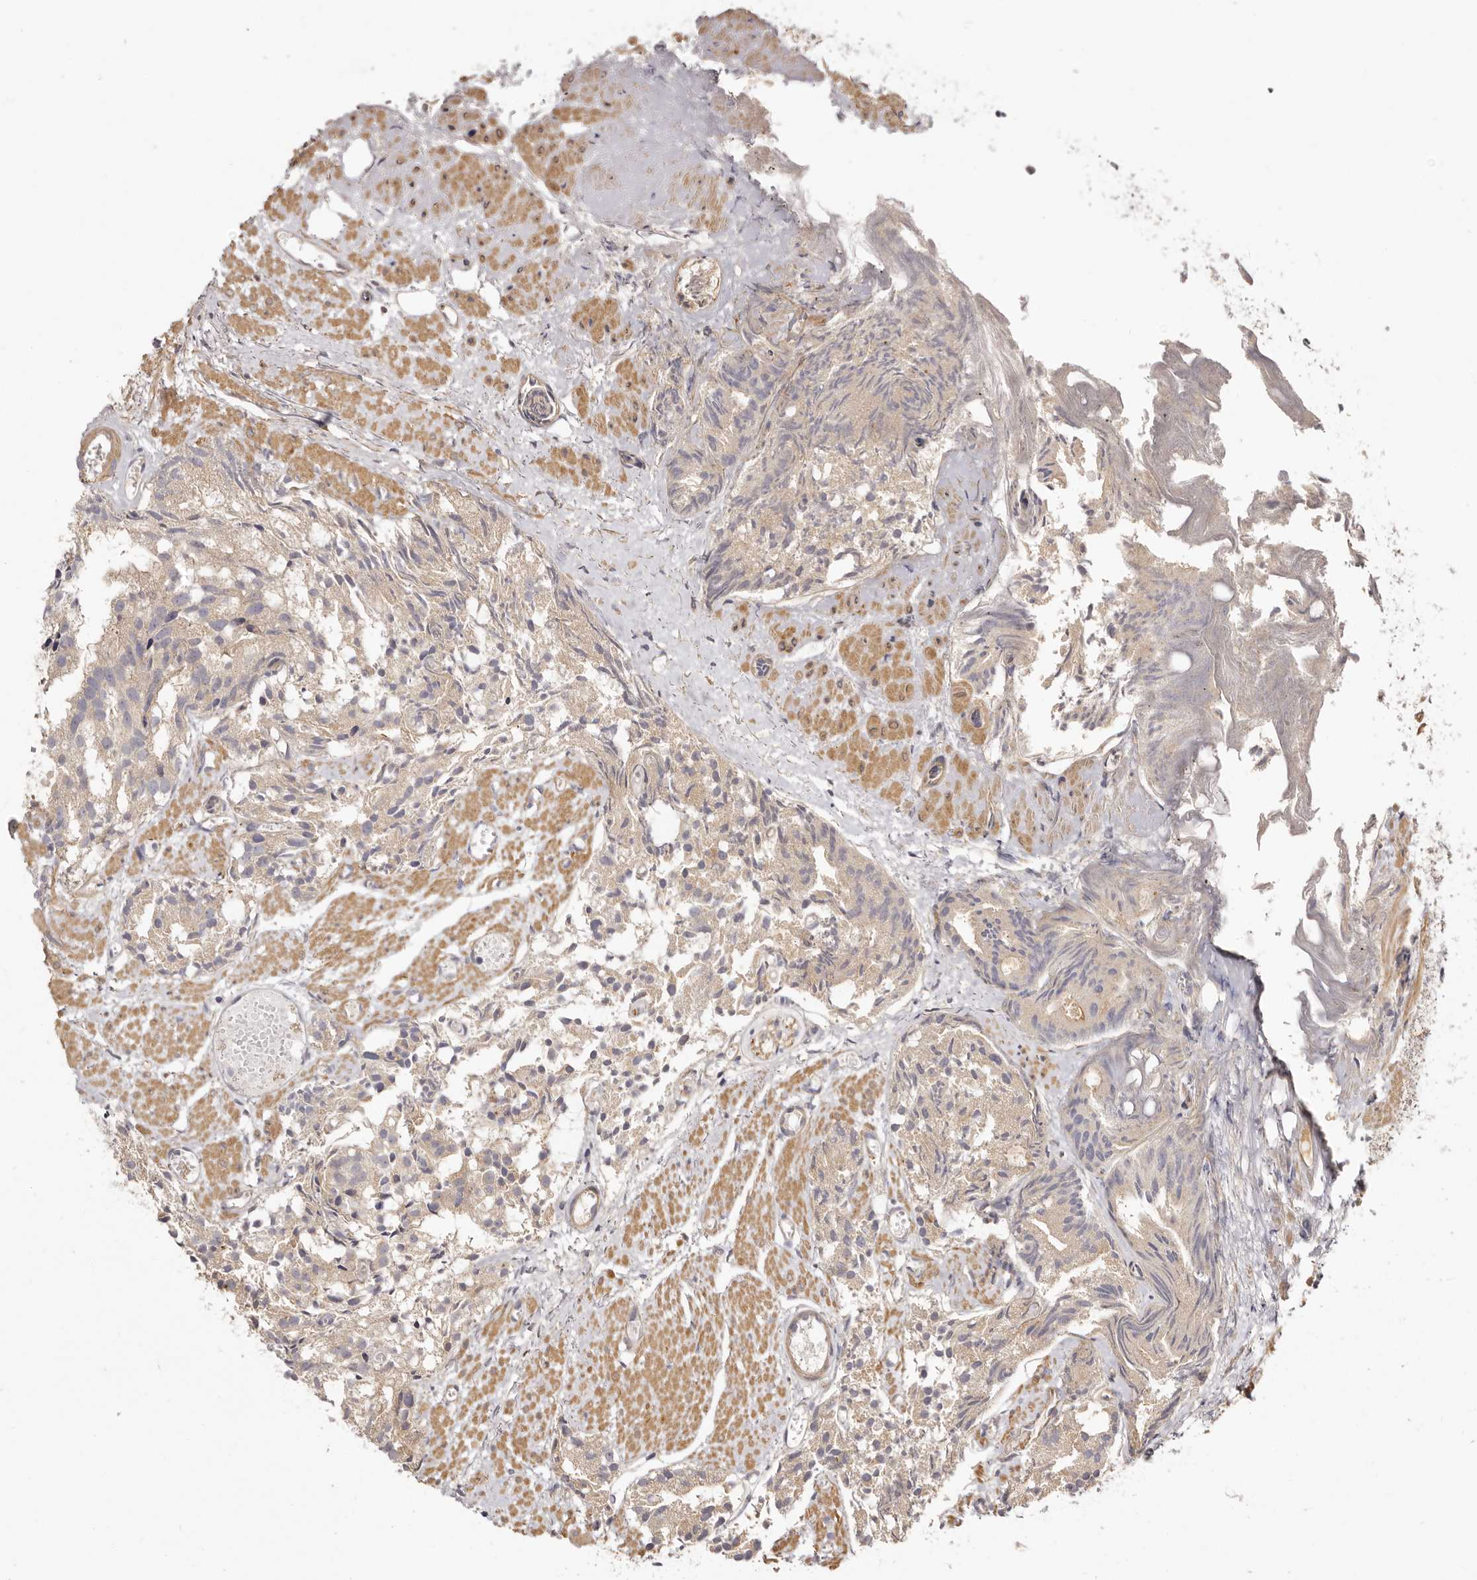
{"staining": {"intensity": "weak", "quantity": ">75%", "location": "cytoplasmic/membranous"}, "tissue": "prostate cancer", "cell_type": "Tumor cells", "image_type": "cancer", "snomed": [{"axis": "morphology", "description": "Adenocarcinoma, Low grade"}, {"axis": "topography", "description": "Prostate"}], "caption": "A low amount of weak cytoplasmic/membranous expression is seen in about >75% of tumor cells in prostate cancer tissue. The protein is shown in brown color, while the nuclei are stained blue.", "gene": "ADAMTS9", "patient": {"sex": "male", "age": 88}}